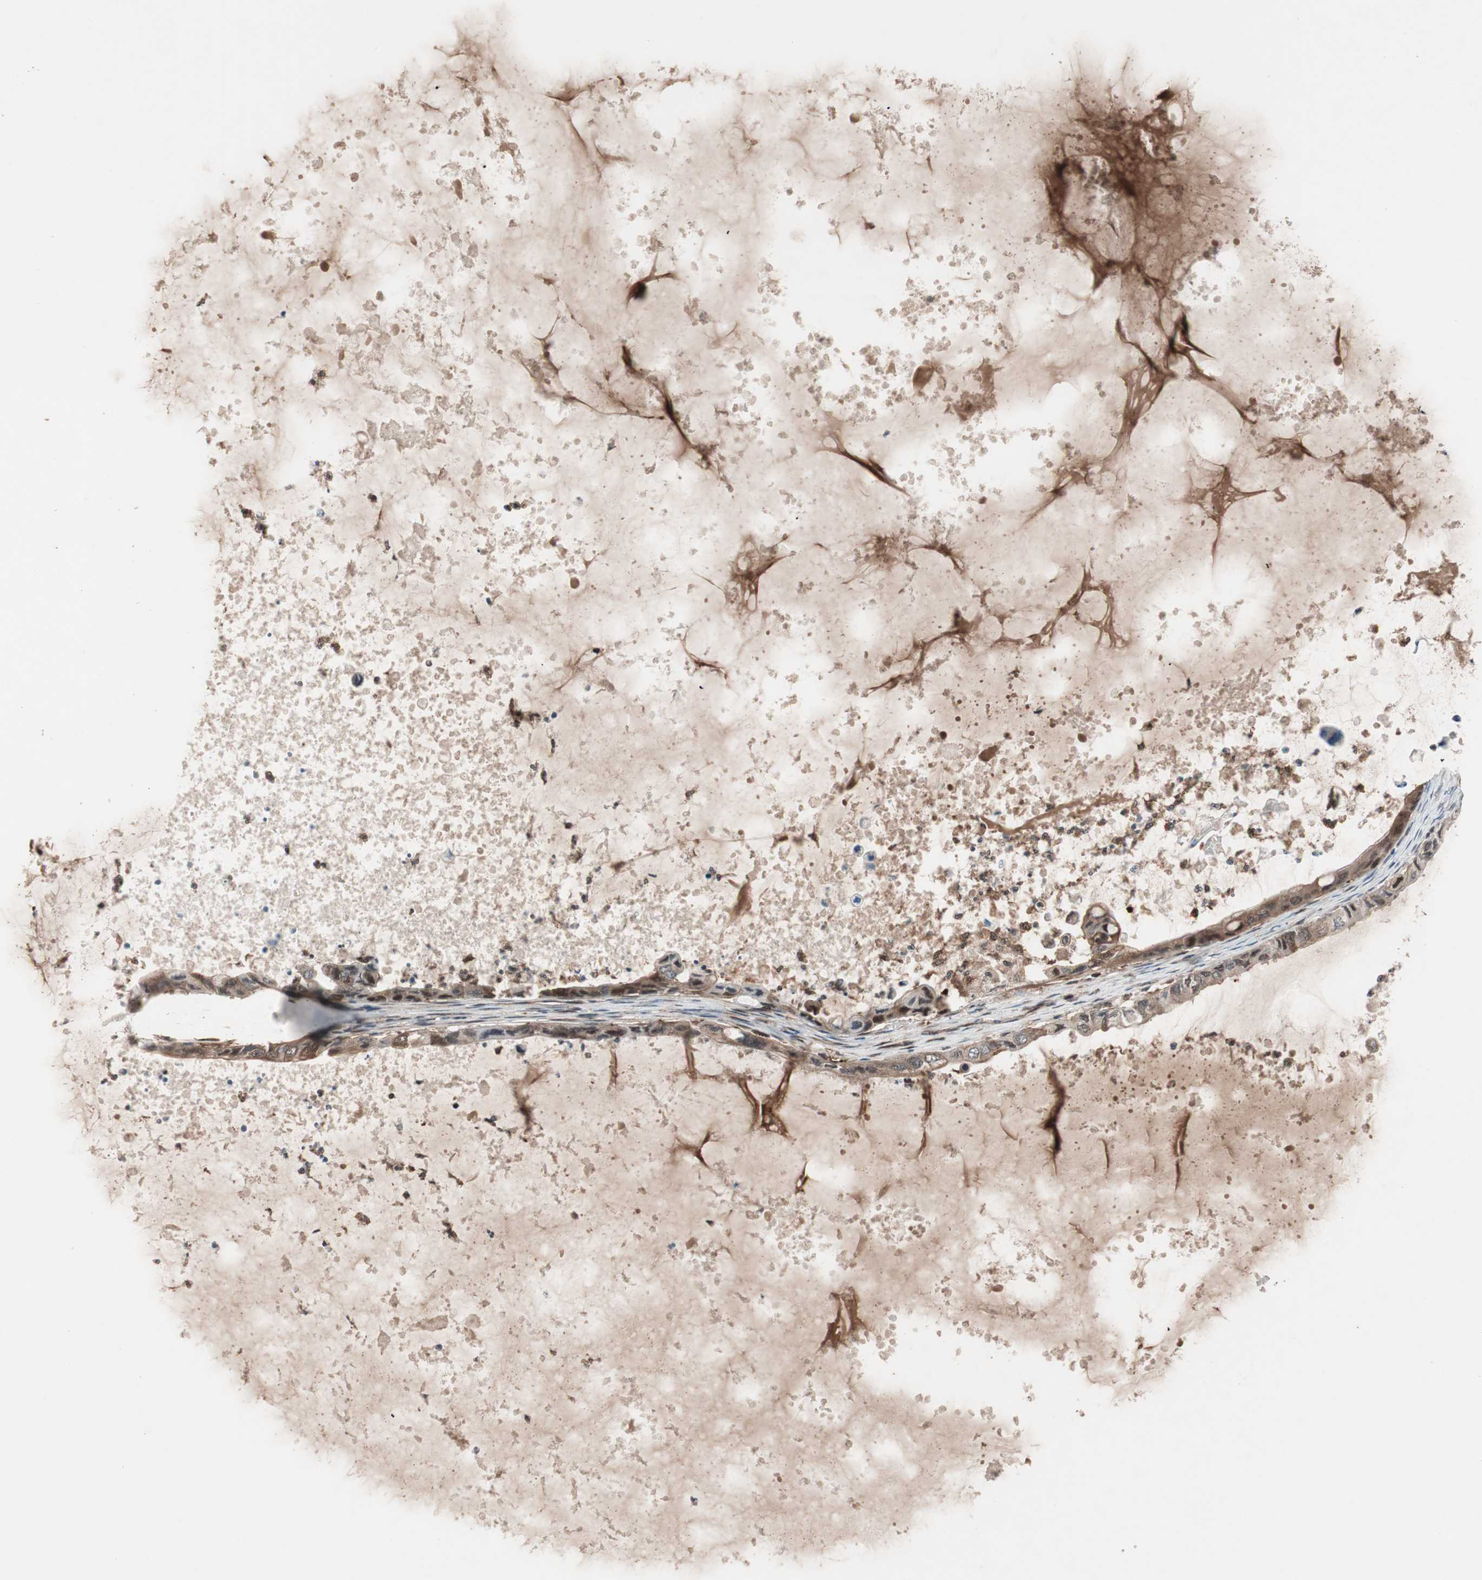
{"staining": {"intensity": "moderate", "quantity": ">75%", "location": "cytoplasmic/membranous"}, "tissue": "ovarian cancer", "cell_type": "Tumor cells", "image_type": "cancer", "snomed": [{"axis": "morphology", "description": "Cystadenocarcinoma, mucinous, NOS"}, {"axis": "topography", "description": "Ovary"}], "caption": "An immunohistochemistry histopathology image of neoplastic tissue is shown. Protein staining in brown highlights moderate cytoplasmic/membranous positivity in mucinous cystadenocarcinoma (ovarian) within tumor cells.", "gene": "PRKG2", "patient": {"sex": "female", "age": 80}}